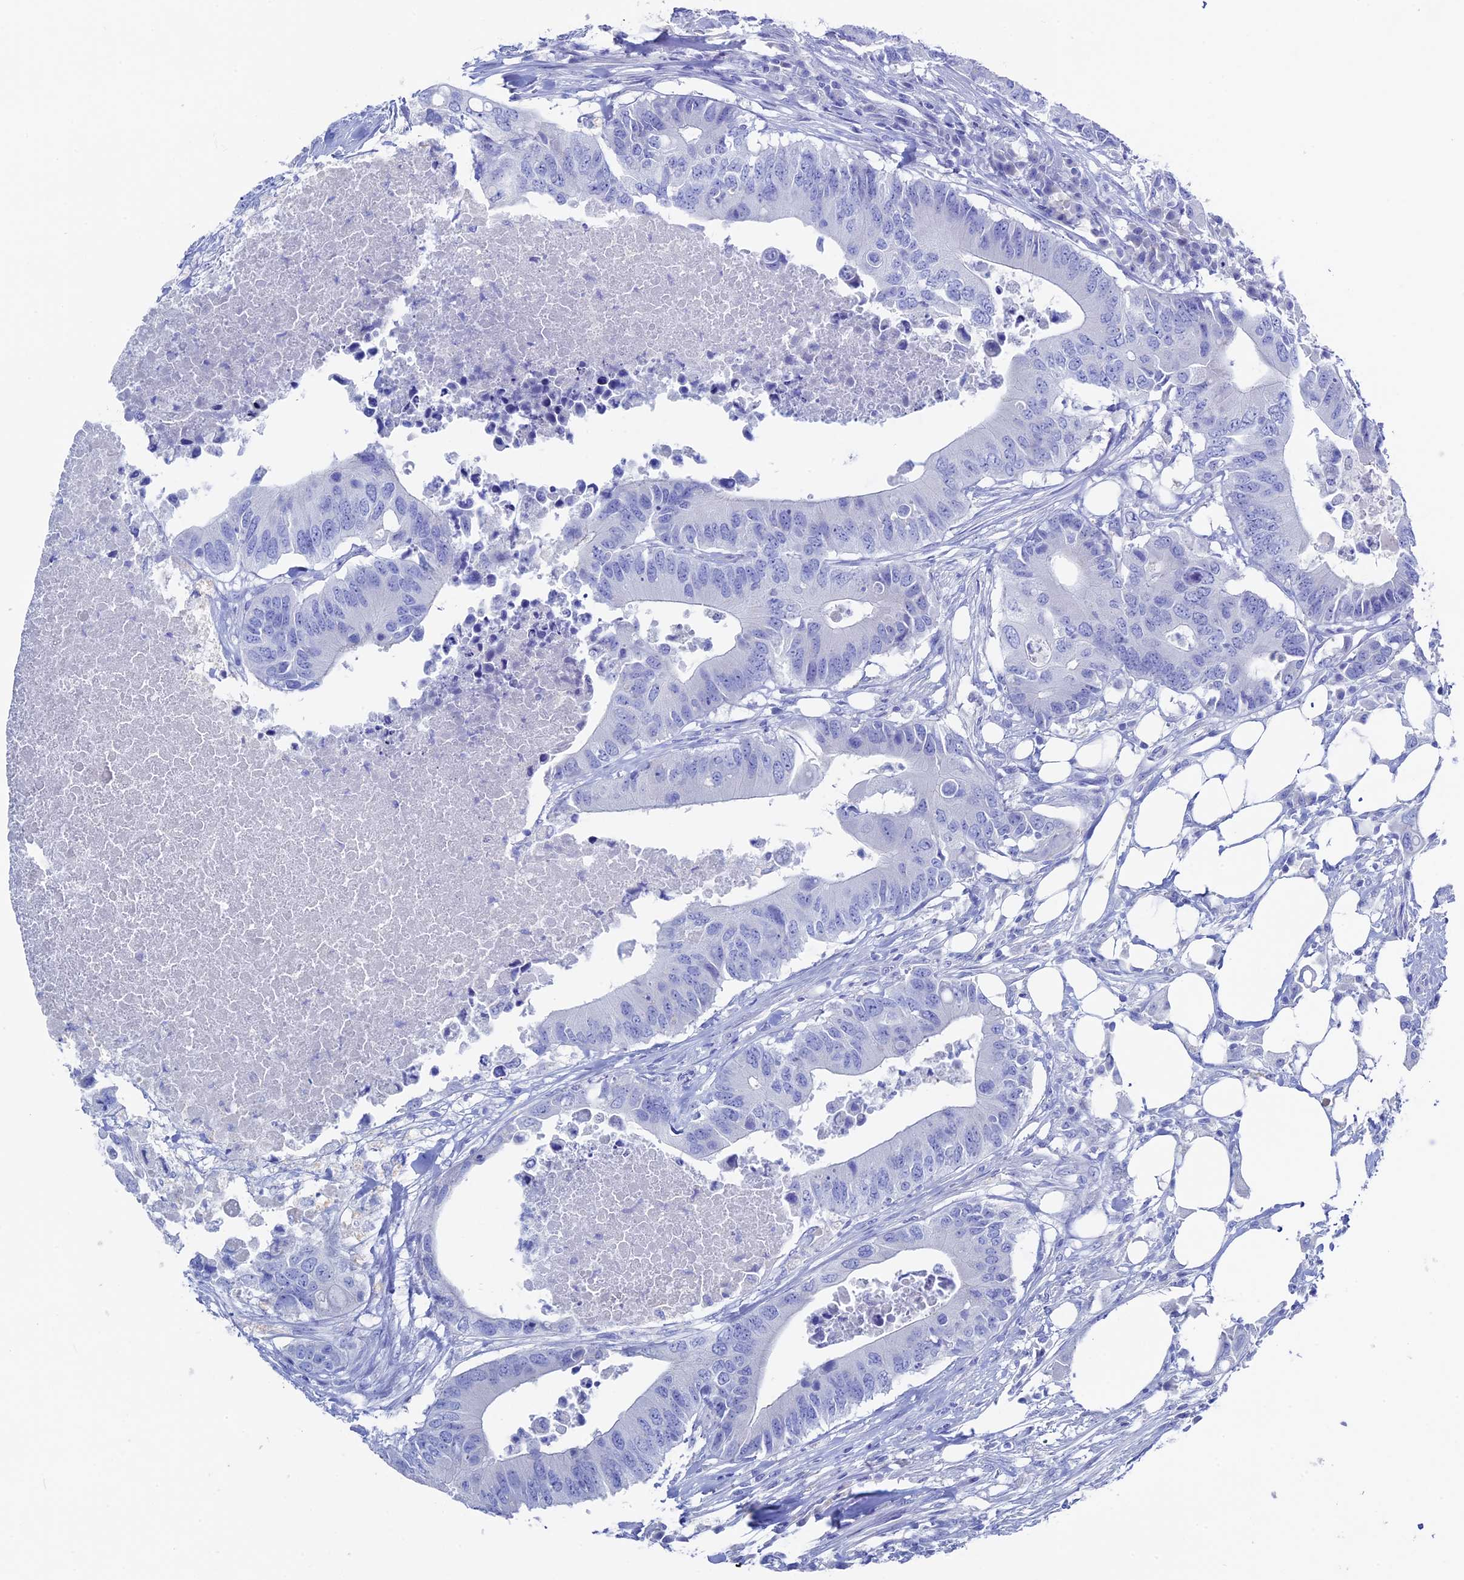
{"staining": {"intensity": "negative", "quantity": "none", "location": "none"}, "tissue": "colorectal cancer", "cell_type": "Tumor cells", "image_type": "cancer", "snomed": [{"axis": "morphology", "description": "Adenocarcinoma, NOS"}, {"axis": "topography", "description": "Colon"}], "caption": "Tumor cells are negative for protein expression in human colorectal adenocarcinoma.", "gene": "UNC119", "patient": {"sex": "male", "age": 71}}